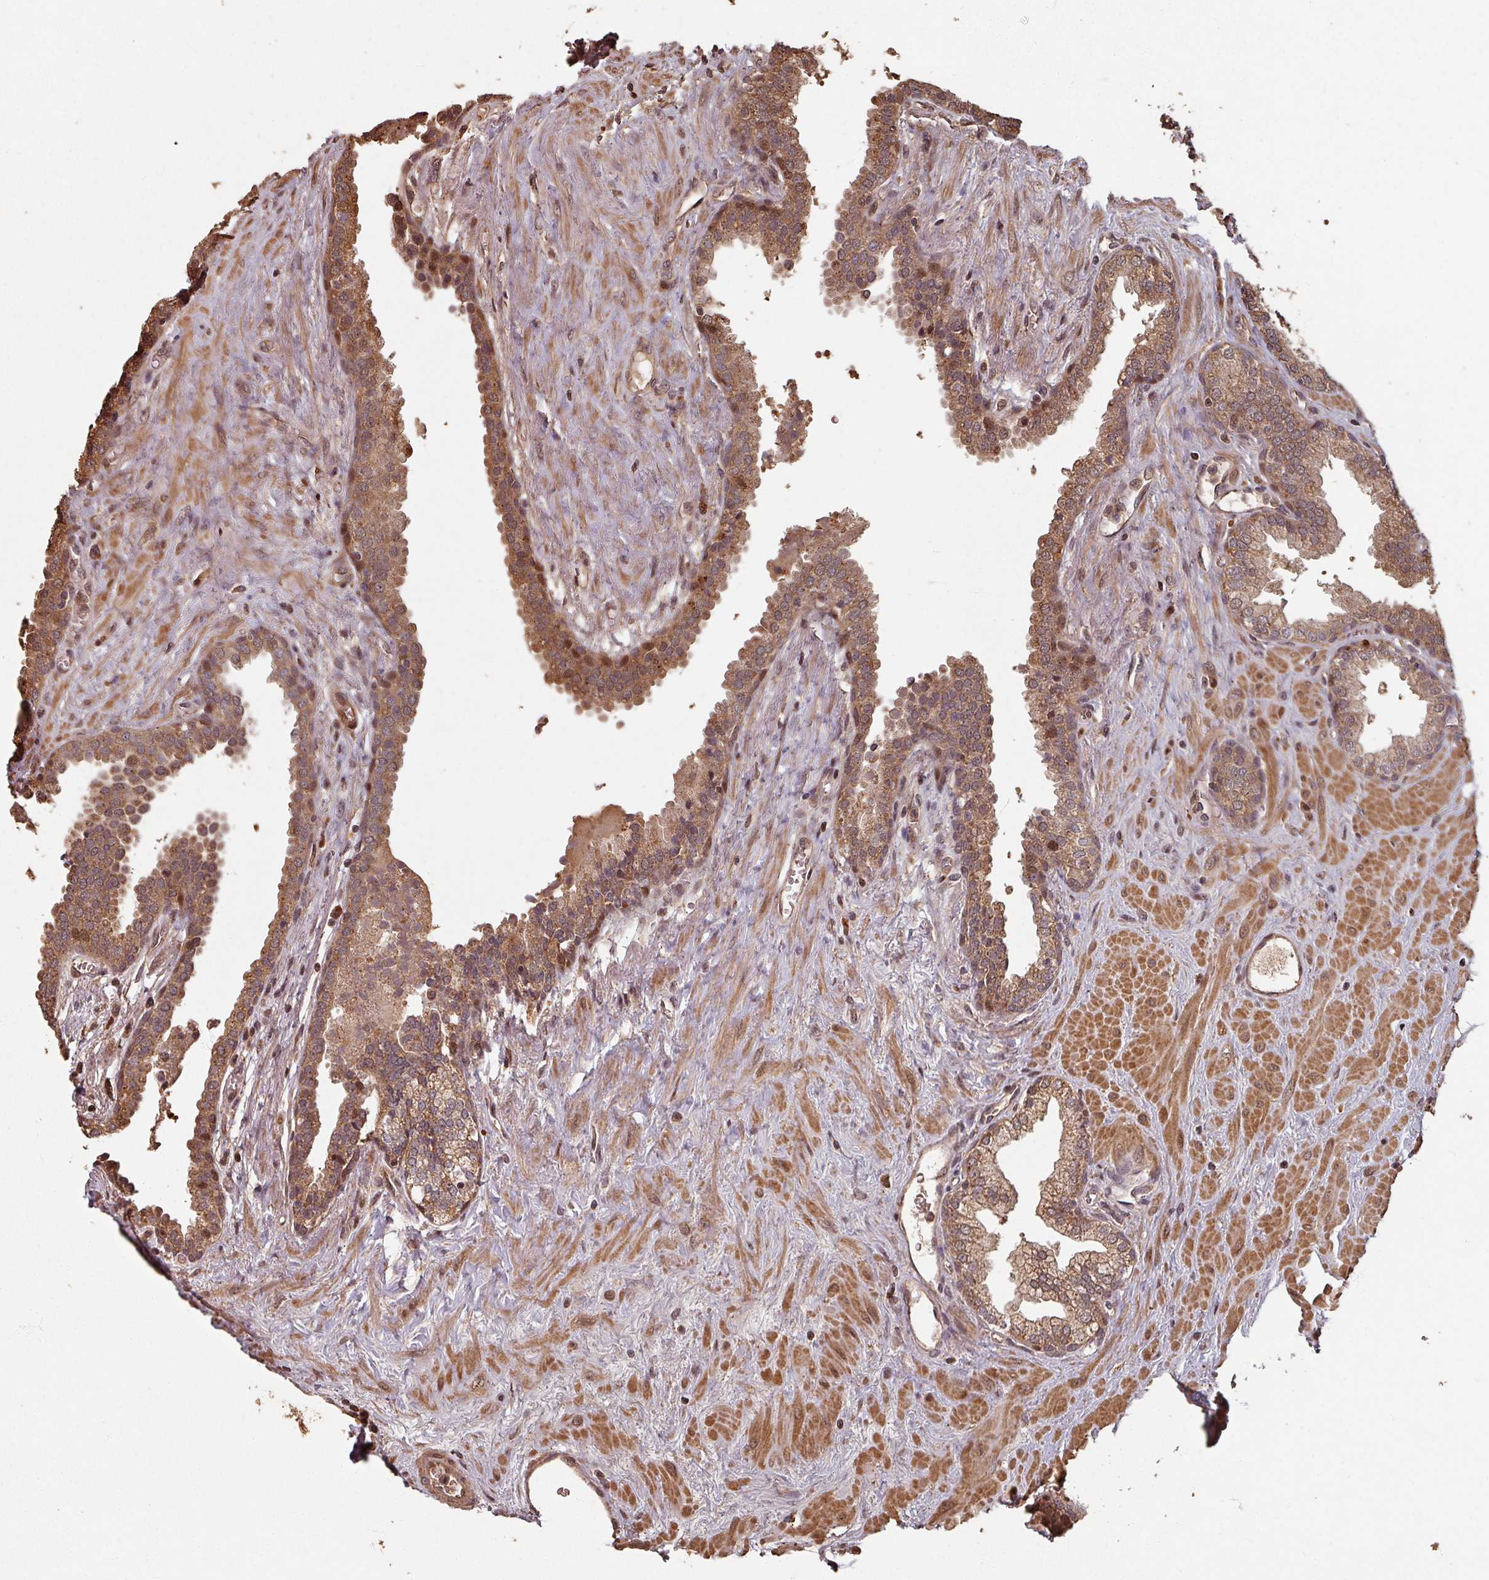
{"staining": {"intensity": "strong", "quantity": ">75%", "location": "cytoplasmic/membranous,nuclear"}, "tissue": "prostate", "cell_type": "Glandular cells", "image_type": "normal", "snomed": [{"axis": "morphology", "description": "Normal tissue, NOS"}, {"axis": "topography", "description": "Prostate"}], "caption": "Immunohistochemical staining of unremarkable prostate shows >75% levels of strong cytoplasmic/membranous,nuclear protein positivity in approximately >75% of glandular cells. The protein of interest is shown in brown color, while the nuclei are stained blue.", "gene": "EID1", "patient": {"sex": "male", "age": 51}}